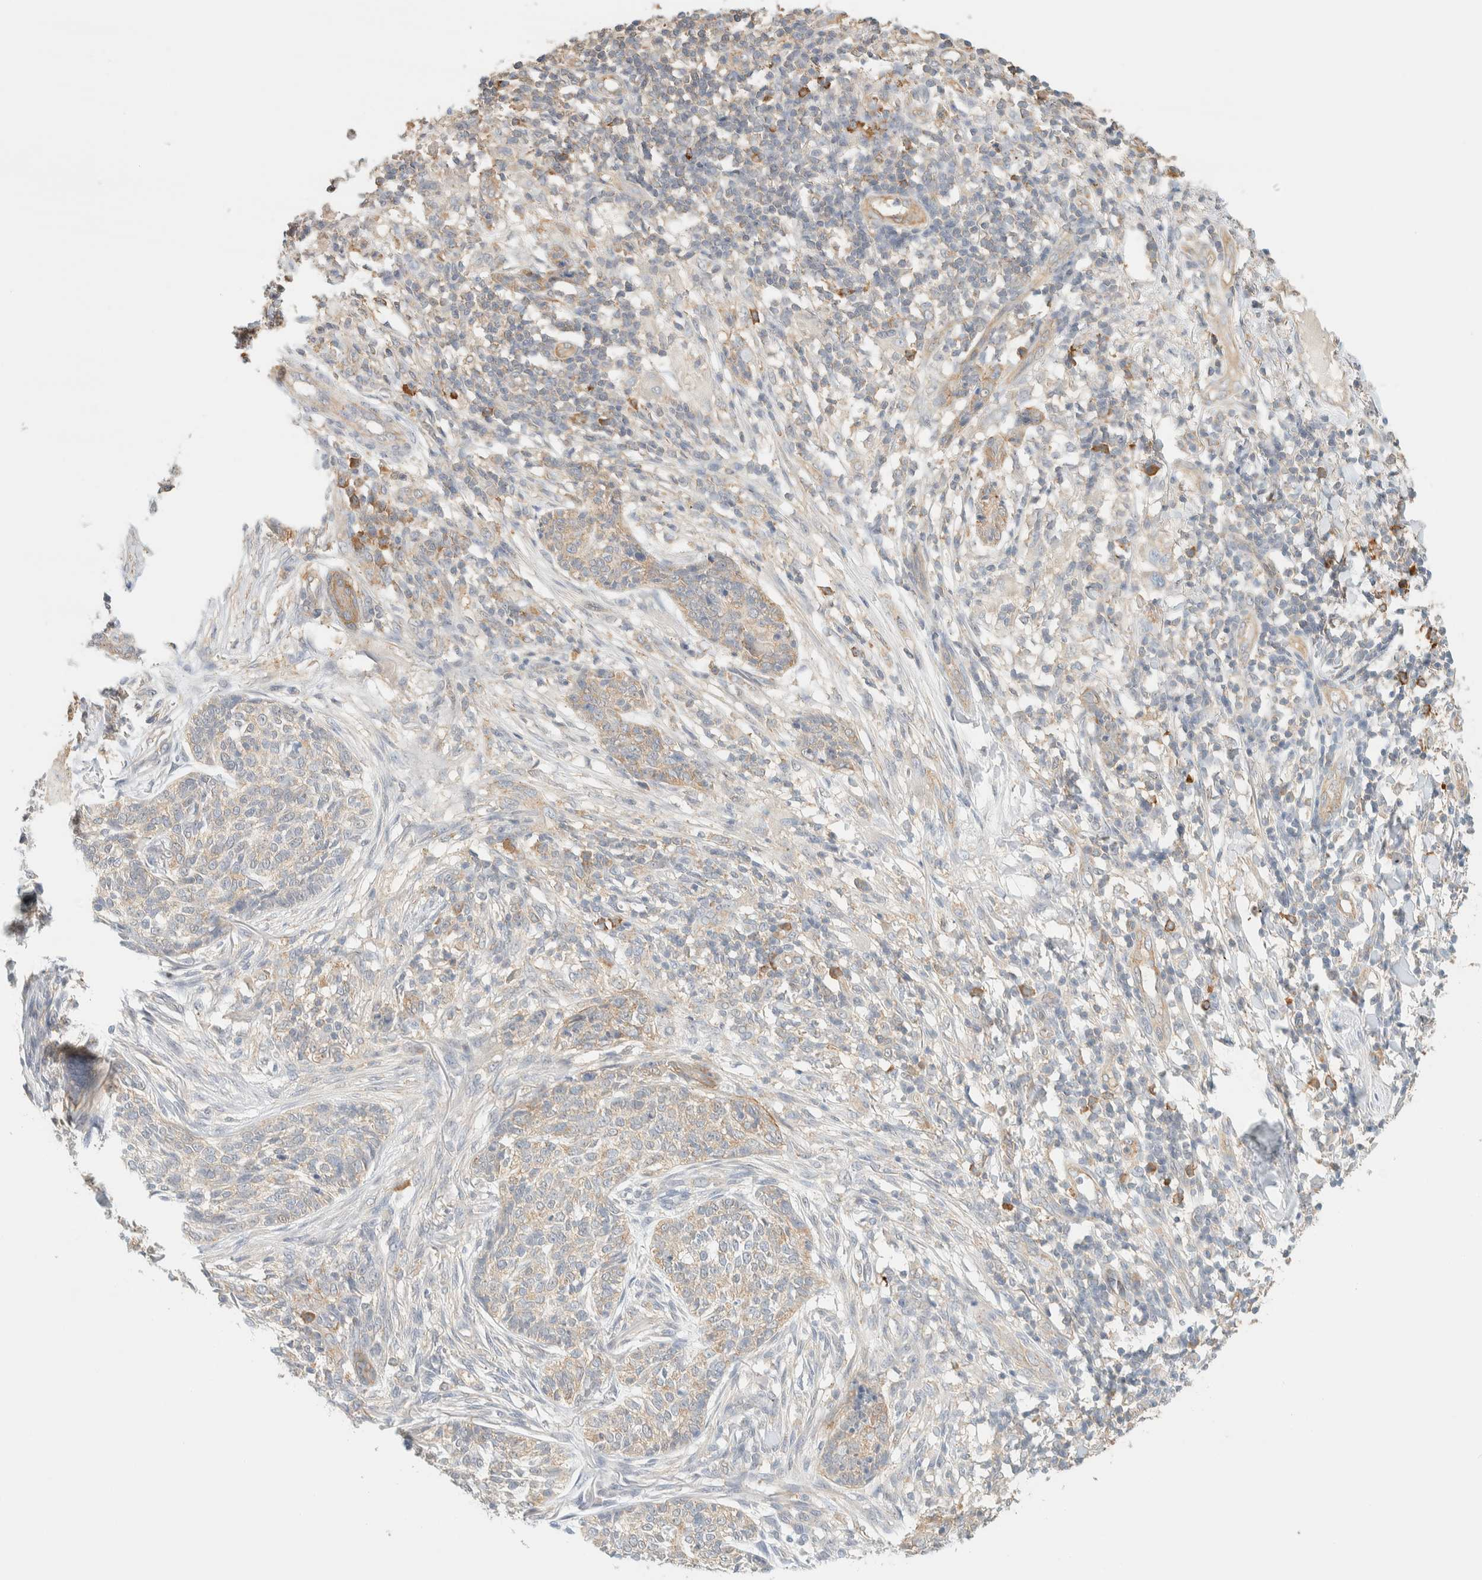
{"staining": {"intensity": "weak", "quantity": "25%-75%", "location": "cytoplasmic/membranous"}, "tissue": "skin cancer", "cell_type": "Tumor cells", "image_type": "cancer", "snomed": [{"axis": "morphology", "description": "Basal cell carcinoma"}, {"axis": "topography", "description": "Skin"}], "caption": "This image demonstrates immunohistochemistry (IHC) staining of human skin basal cell carcinoma, with low weak cytoplasmic/membranous expression in about 25%-75% of tumor cells.", "gene": "TBC1D8B", "patient": {"sex": "female", "age": 64}}